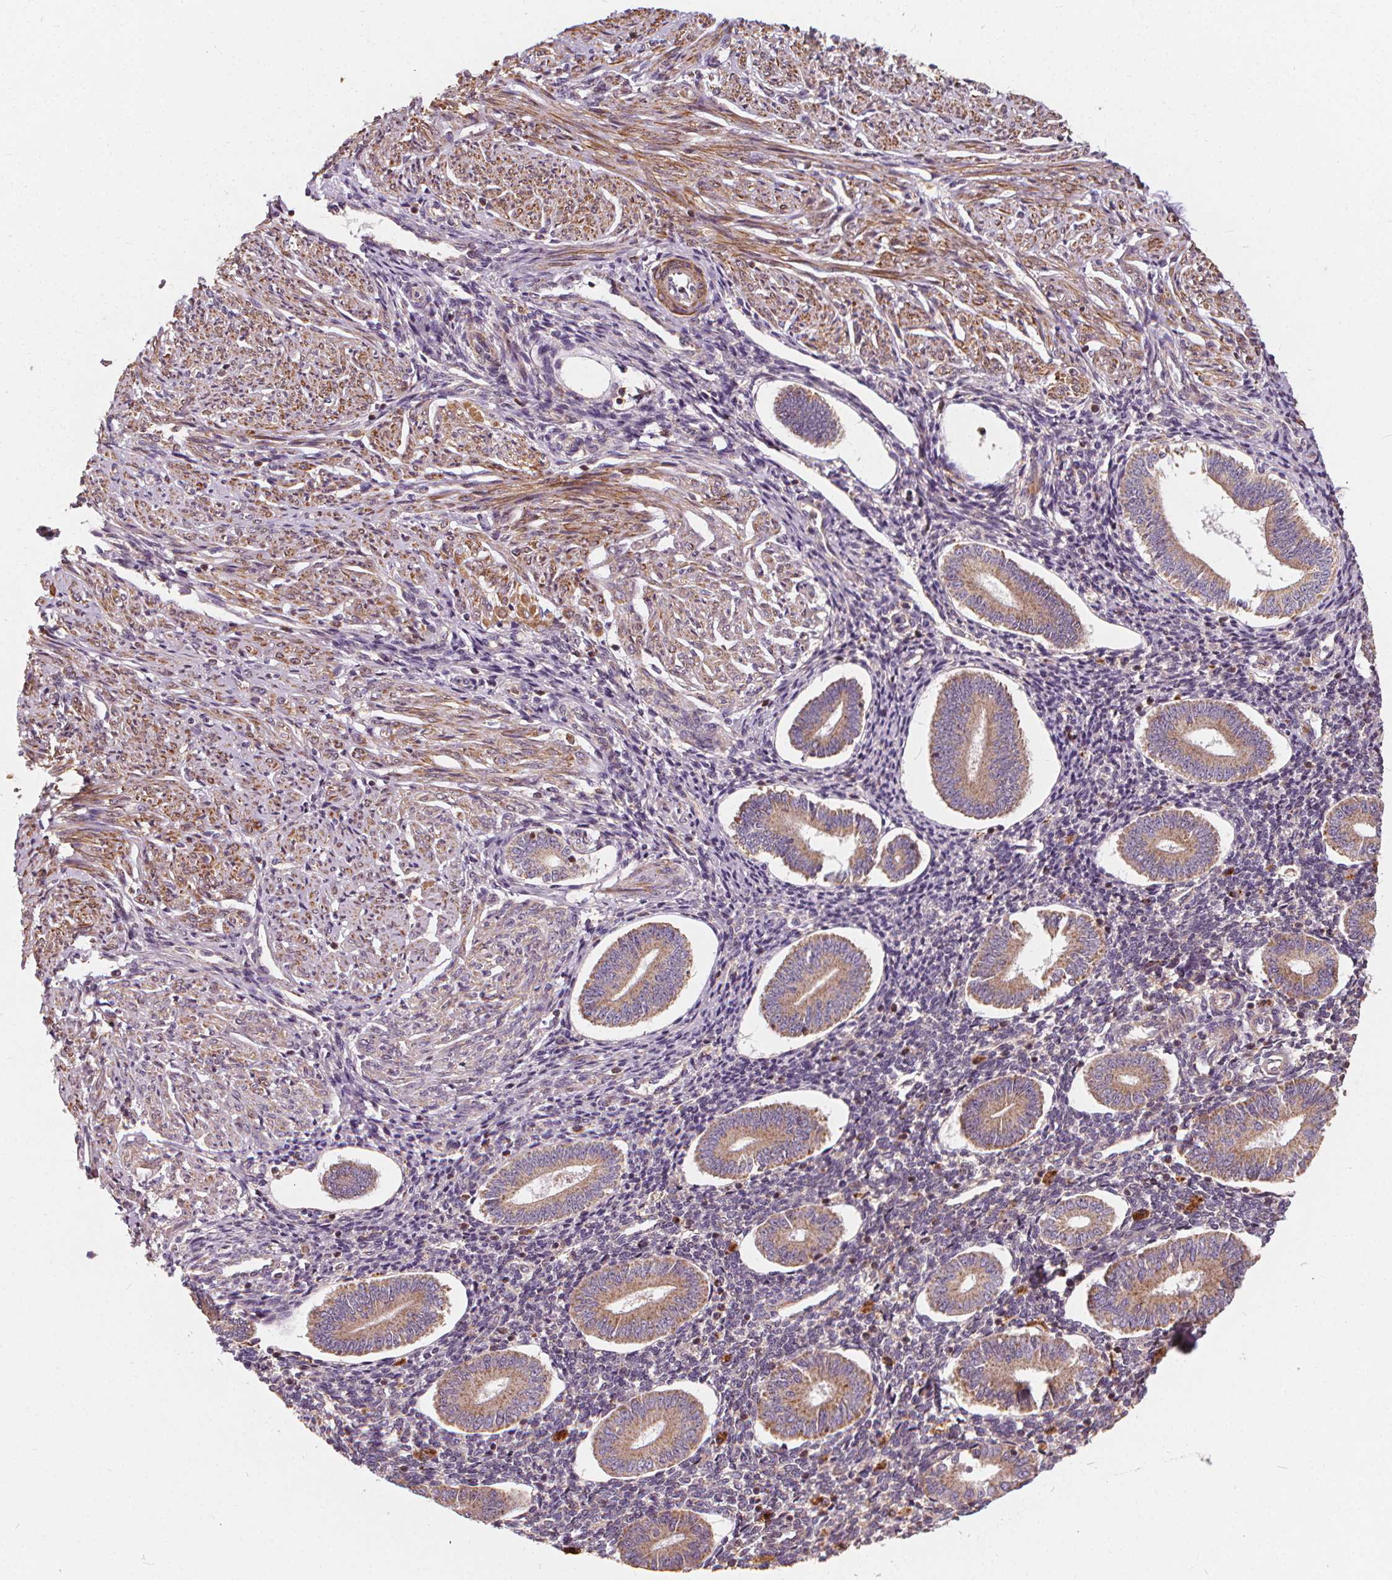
{"staining": {"intensity": "negative", "quantity": "none", "location": "none"}, "tissue": "endometrium", "cell_type": "Cells in endometrial stroma", "image_type": "normal", "snomed": [{"axis": "morphology", "description": "Normal tissue, NOS"}, {"axis": "topography", "description": "Endometrium"}], "caption": "DAB (3,3'-diaminobenzidine) immunohistochemical staining of benign human endometrium shows no significant positivity in cells in endometrial stroma. The staining is performed using DAB brown chromogen with nuclei counter-stained in using hematoxylin.", "gene": "ORAI2", "patient": {"sex": "female", "age": 40}}